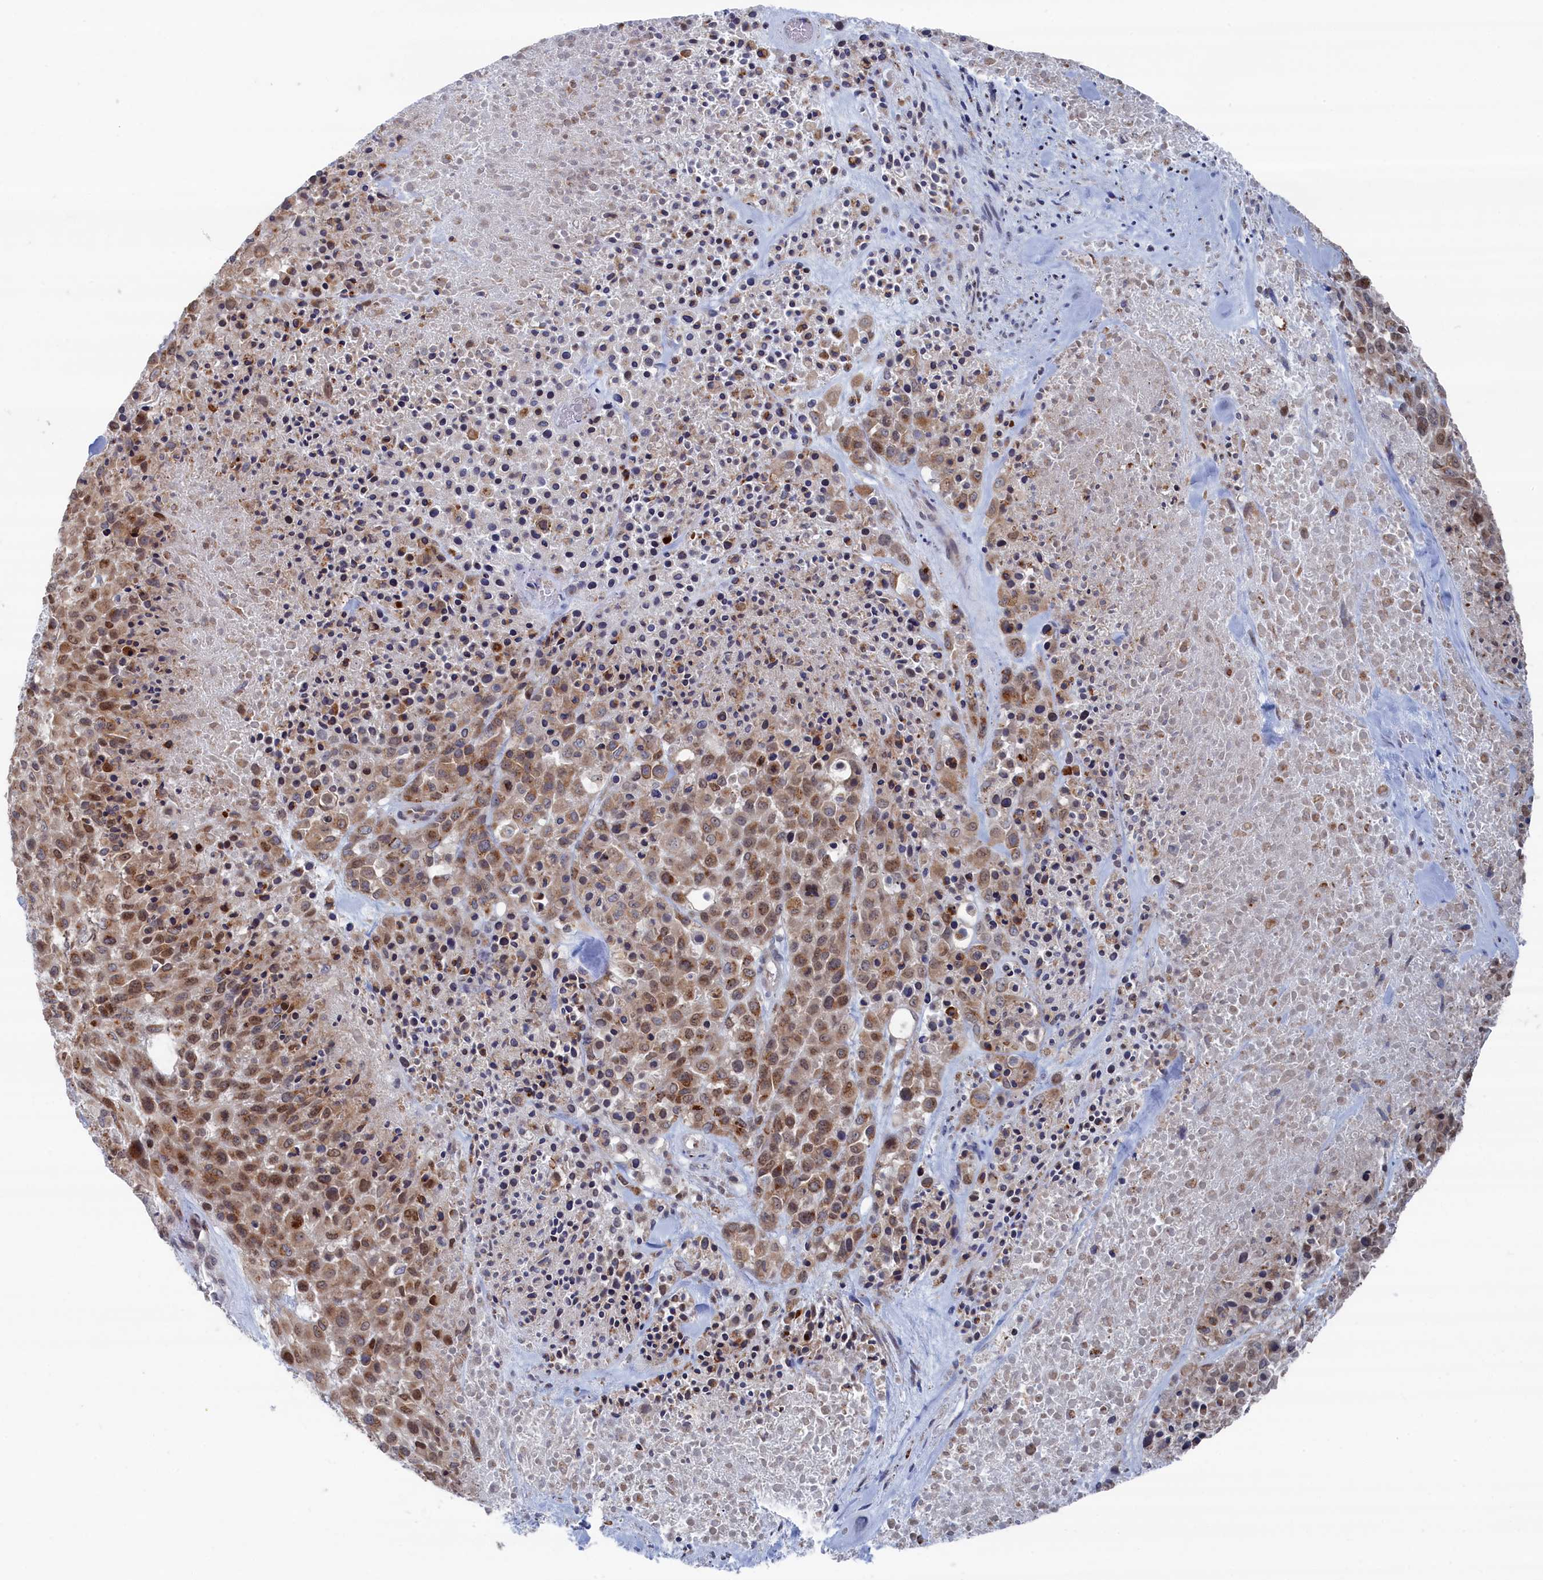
{"staining": {"intensity": "moderate", "quantity": ">75%", "location": "cytoplasmic/membranous"}, "tissue": "melanoma", "cell_type": "Tumor cells", "image_type": "cancer", "snomed": [{"axis": "morphology", "description": "Malignant melanoma, Metastatic site"}, {"axis": "topography", "description": "Skin"}], "caption": "Melanoma tissue shows moderate cytoplasmic/membranous positivity in approximately >75% of tumor cells (DAB IHC with brightfield microscopy, high magnification).", "gene": "IRX1", "patient": {"sex": "female", "age": 81}}